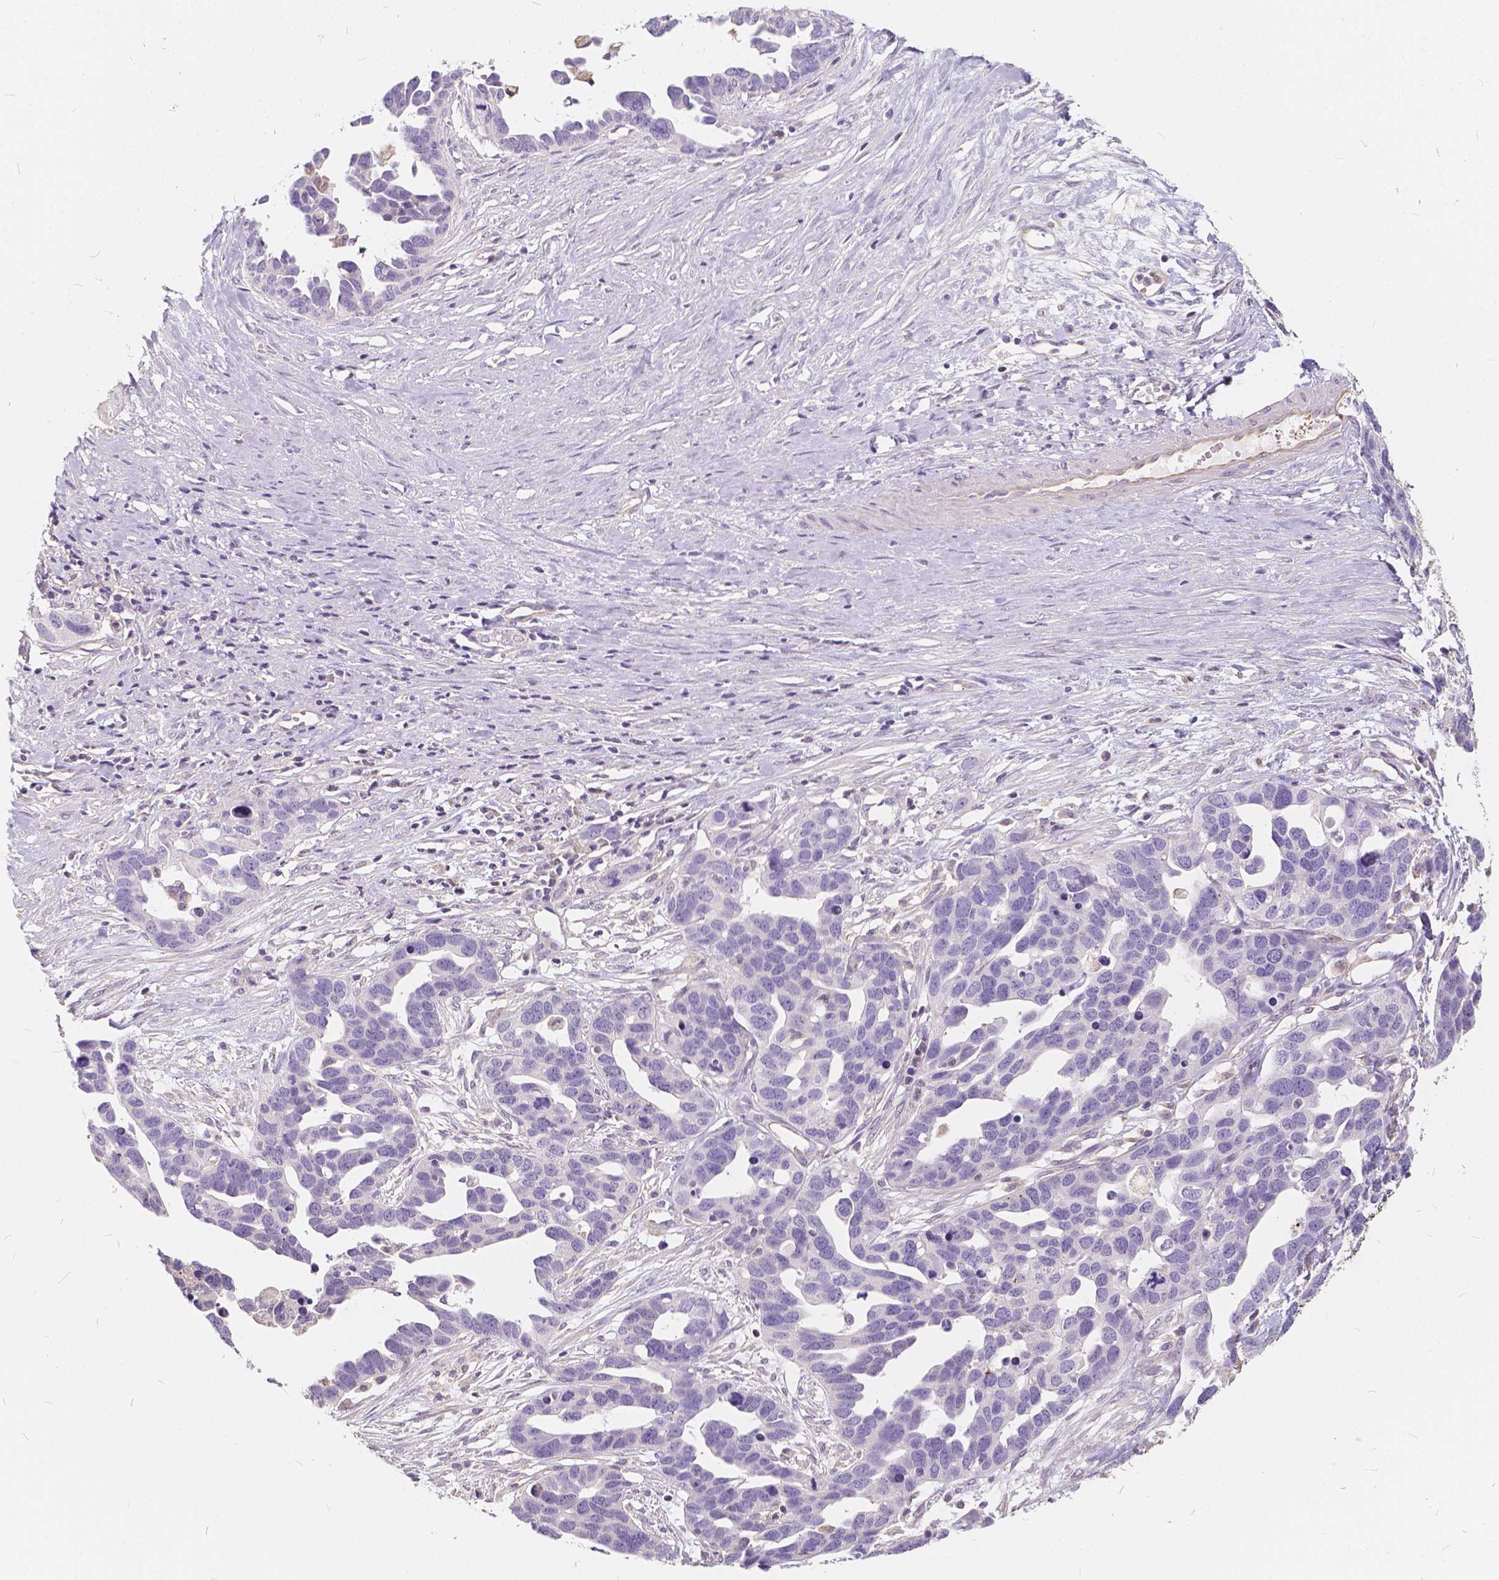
{"staining": {"intensity": "negative", "quantity": "none", "location": "none"}, "tissue": "ovarian cancer", "cell_type": "Tumor cells", "image_type": "cancer", "snomed": [{"axis": "morphology", "description": "Cystadenocarcinoma, serous, NOS"}, {"axis": "topography", "description": "Ovary"}], "caption": "Tumor cells show no significant expression in ovarian serous cystadenocarcinoma.", "gene": "KIAA0513", "patient": {"sex": "female", "age": 54}}